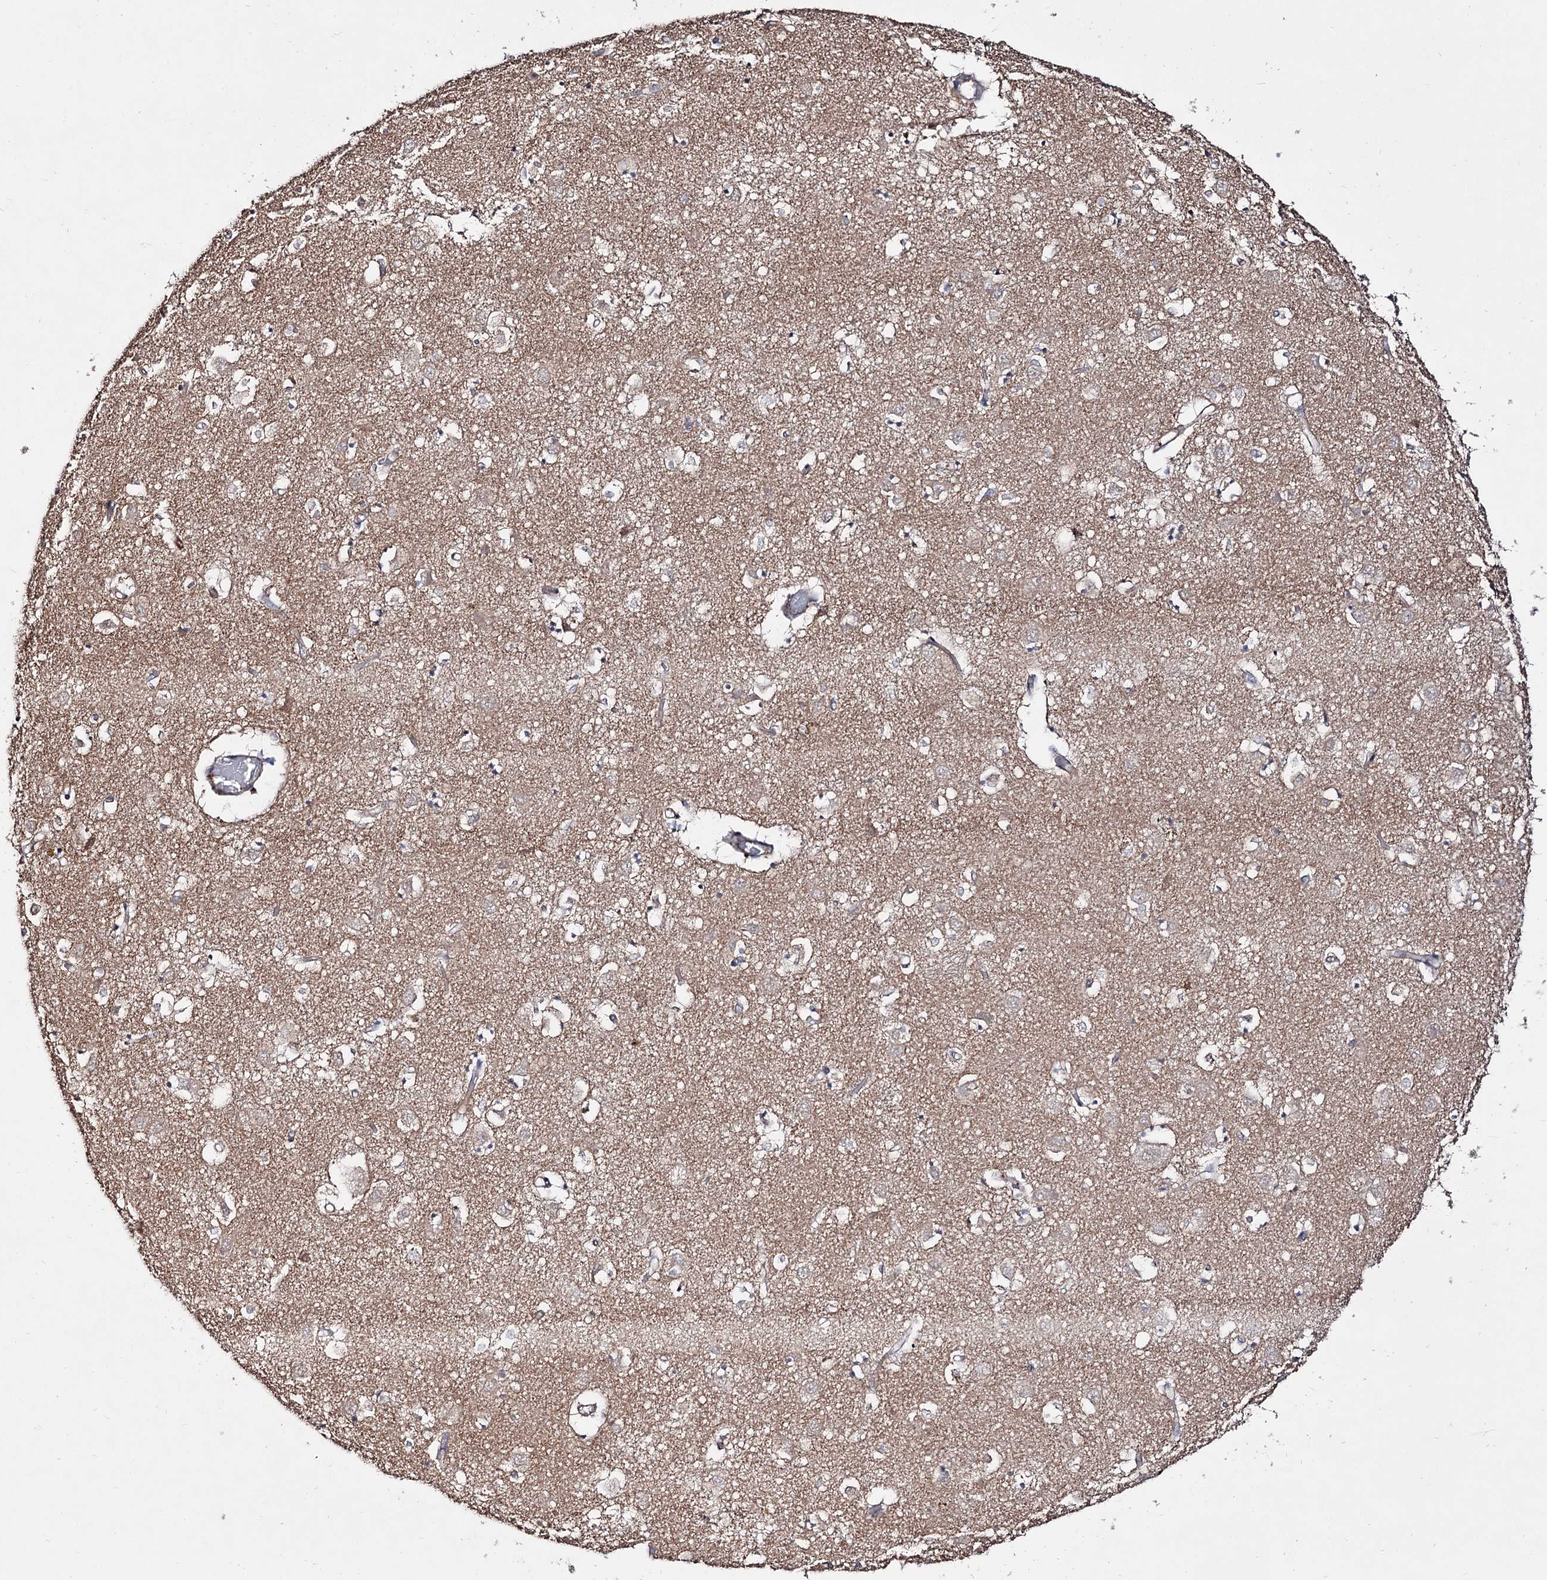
{"staining": {"intensity": "negative", "quantity": "none", "location": "none"}, "tissue": "caudate", "cell_type": "Glial cells", "image_type": "normal", "snomed": [{"axis": "morphology", "description": "Normal tissue, NOS"}, {"axis": "topography", "description": "Lateral ventricle wall"}], "caption": "Immunohistochemistry (IHC) photomicrograph of normal caudate: caudate stained with DAB exhibits no significant protein positivity in glial cells. (Brightfield microscopy of DAB IHC at high magnification).", "gene": "ARFIP2", "patient": {"sex": "male", "age": 70}}